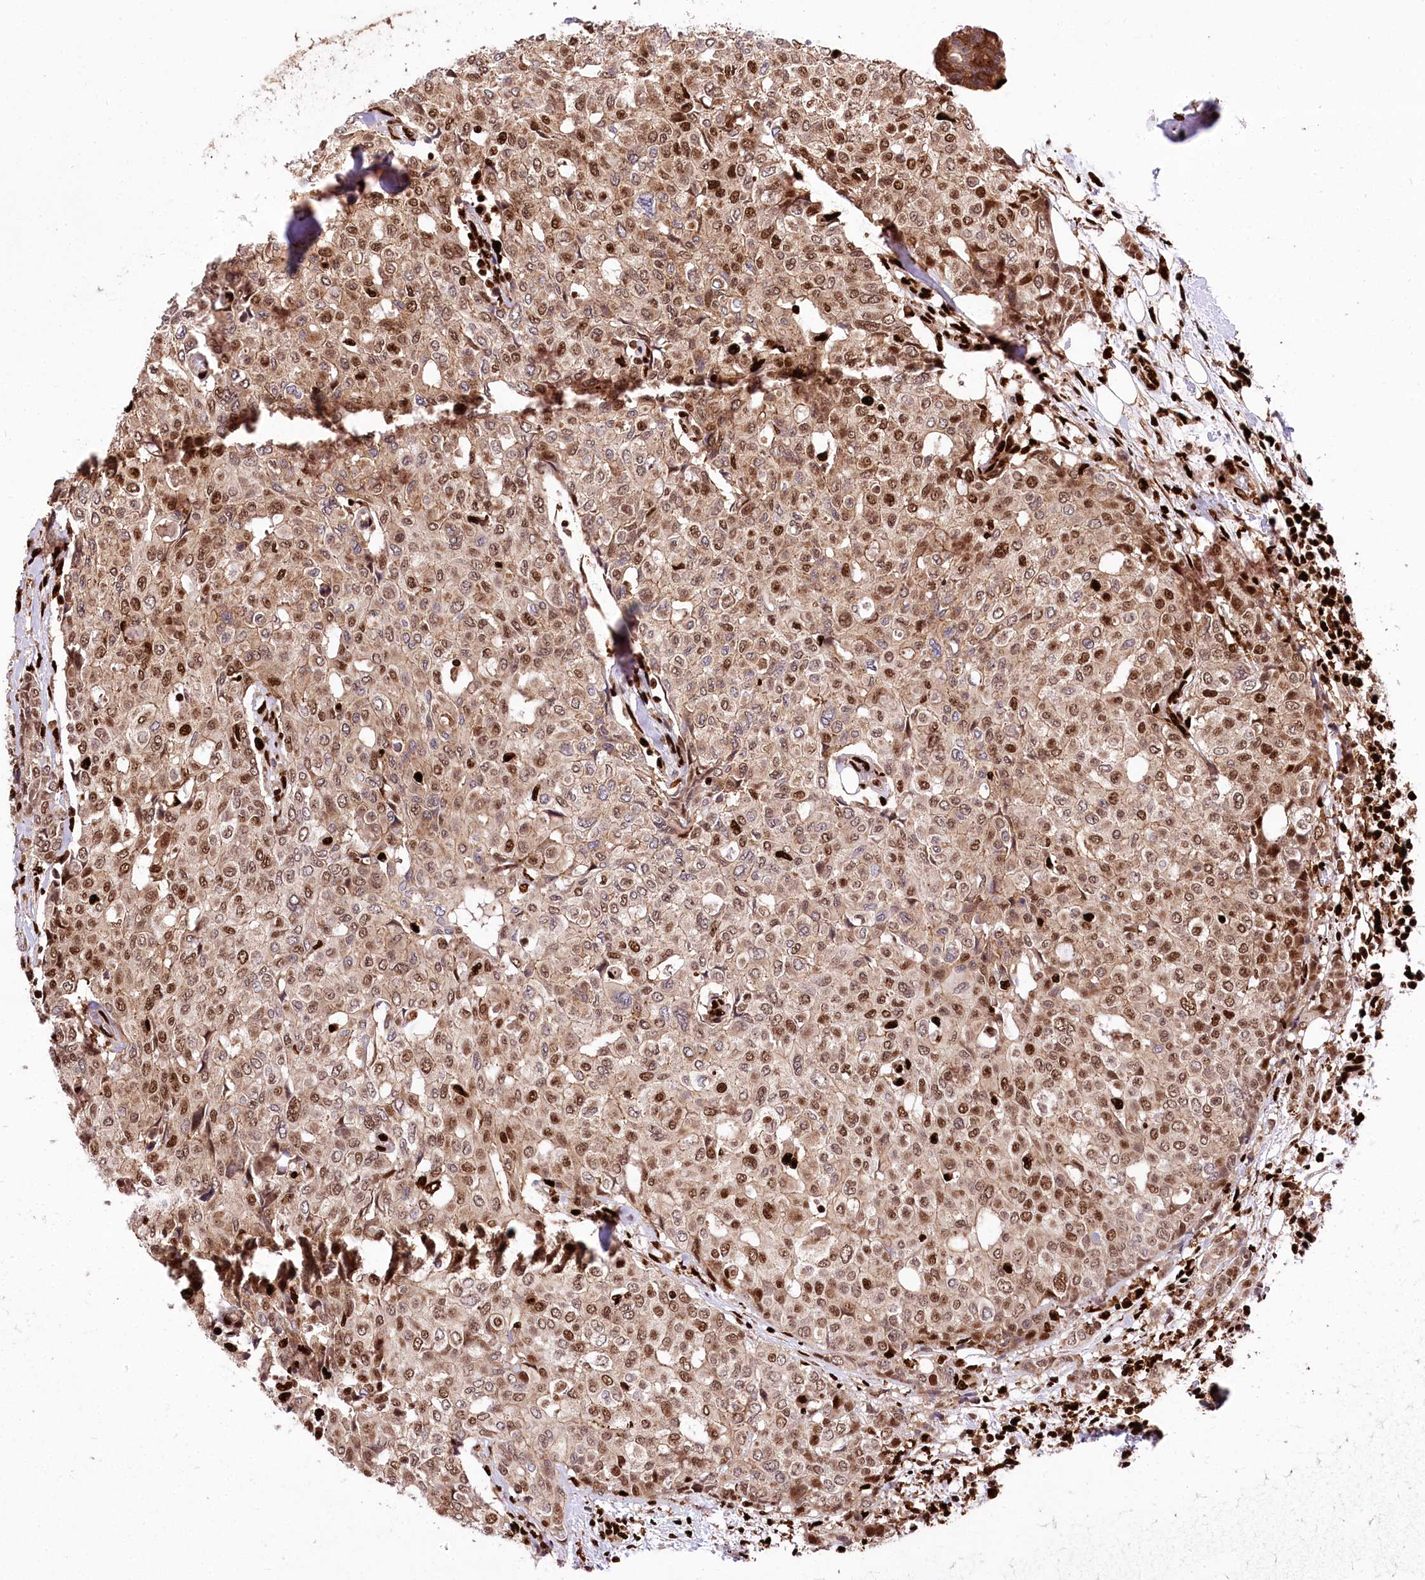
{"staining": {"intensity": "moderate", "quantity": ">75%", "location": "cytoplasmic/membranous,nuclear"}, "tissue": "breast cancer", "cell_type": "Tumor cells", "image_type": "cancer", "snomed": [{"axis": "morphology", "description": "Lobular carcinoma"}, {"axis": "topography", "description": "Breast"}], "caption": "IHC of human breast cancer demonstrates medium levels of moderate cytoplasmic/membranous and nuclear staining in about >75% of tumor cells.", "gene": "FIGN", "patient": {"sex": "female", "age": 51}}